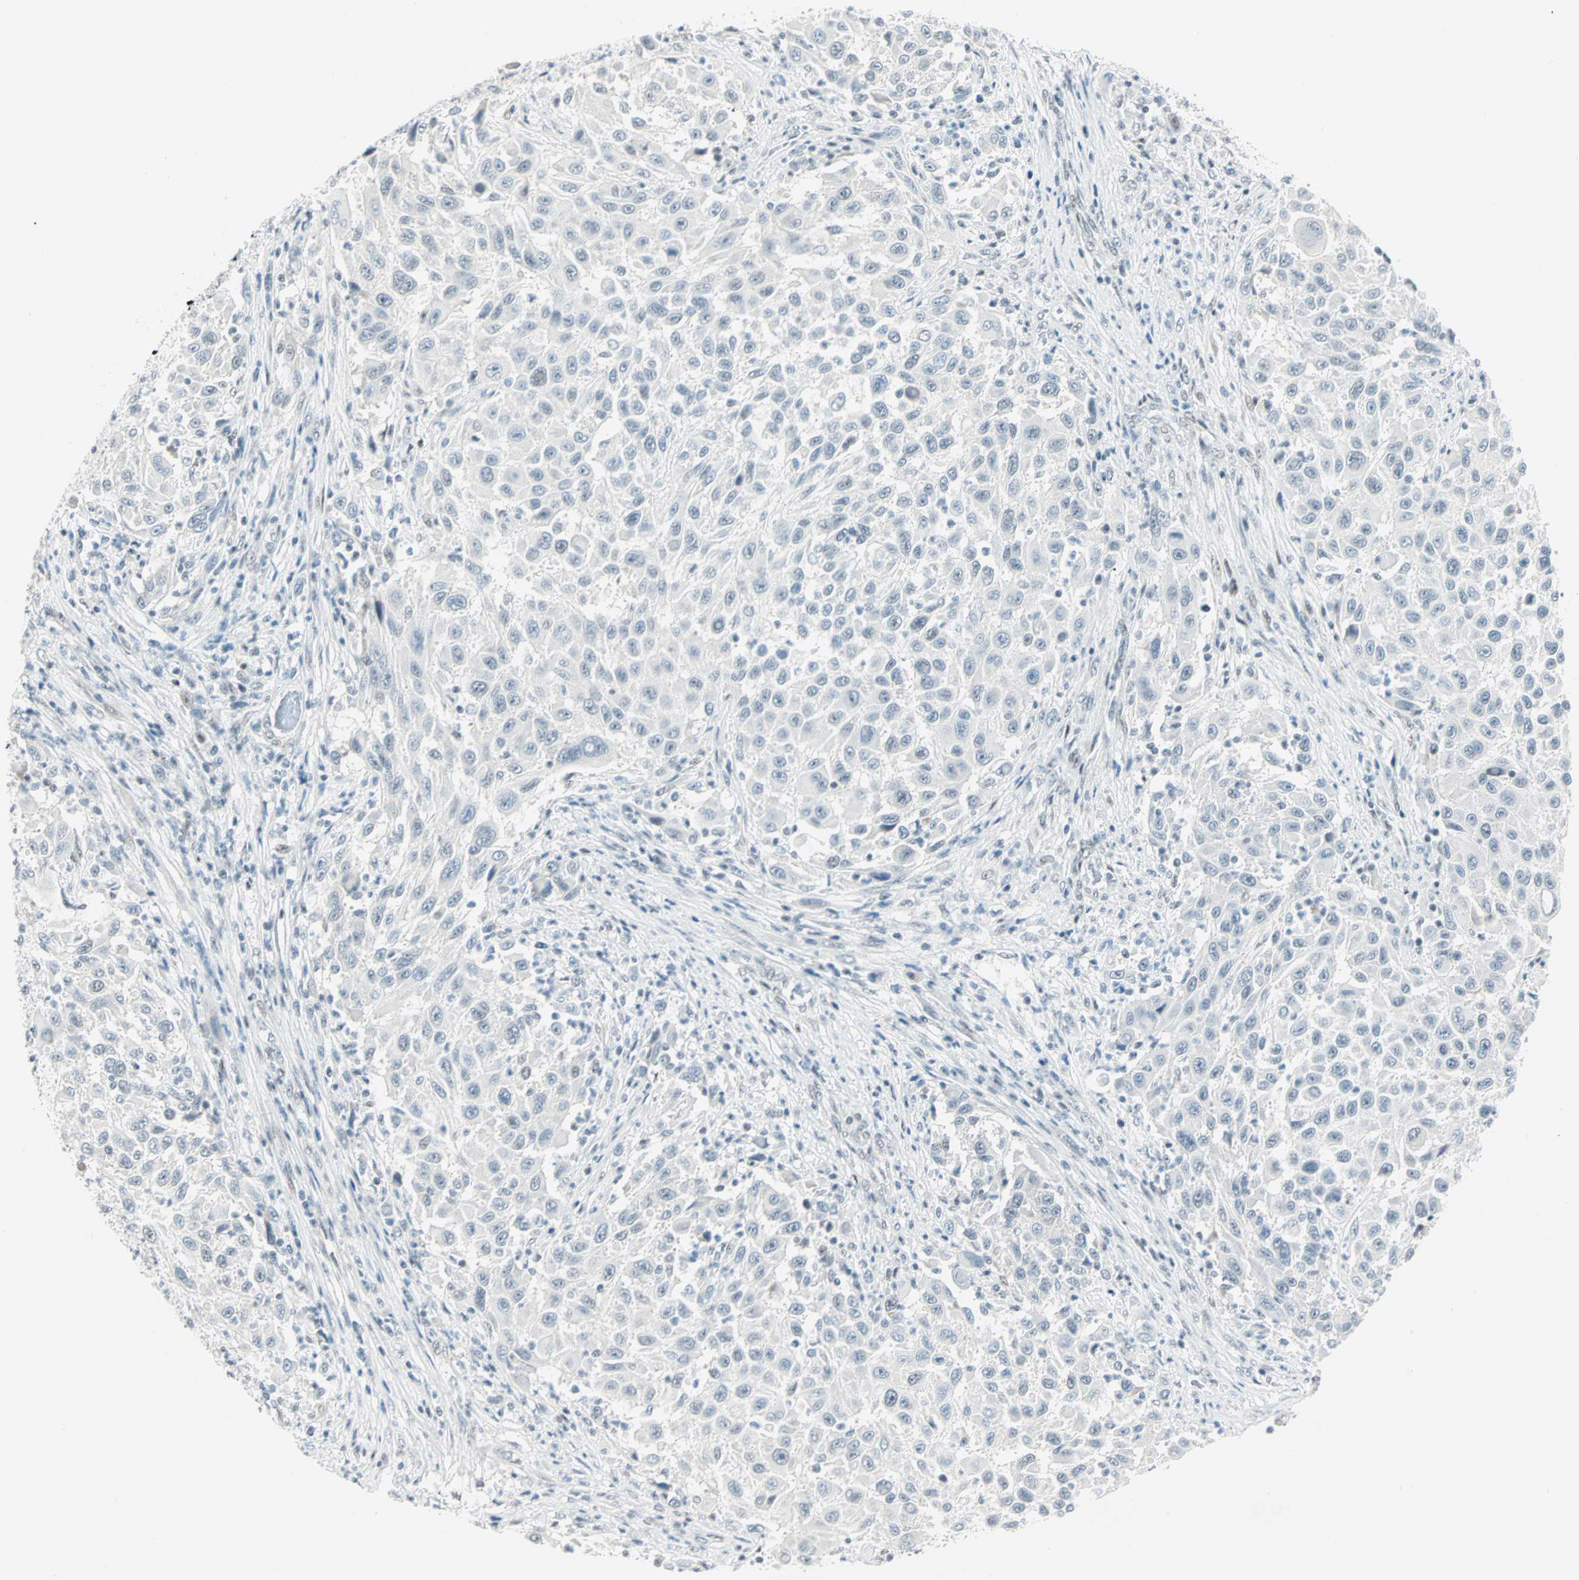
{"staining": {"intensity": "negative", "quantity": "none", "location": "none"}, "tissue": "melanoma", "cell_type": "Tumor cells", "image_type": "cancer", "snomed": [{"axis": "morphology", "description": "Malignant melanoma, Metastatic site"}, {"axis": "topography", "description": "Lymph node"}], "caption": "DAB immunohistochemical staining of human malignant melanoma (metastatic site) reveals no significant staining in tumor cells. (Stains: DAB immunohistochemistry (IHC) with hematoxylin counter stain, Microscopy: brightfield microscopy at high magnification).", "gene": "PKNOX1", "patient": {"sex": "male", "age": 61}}